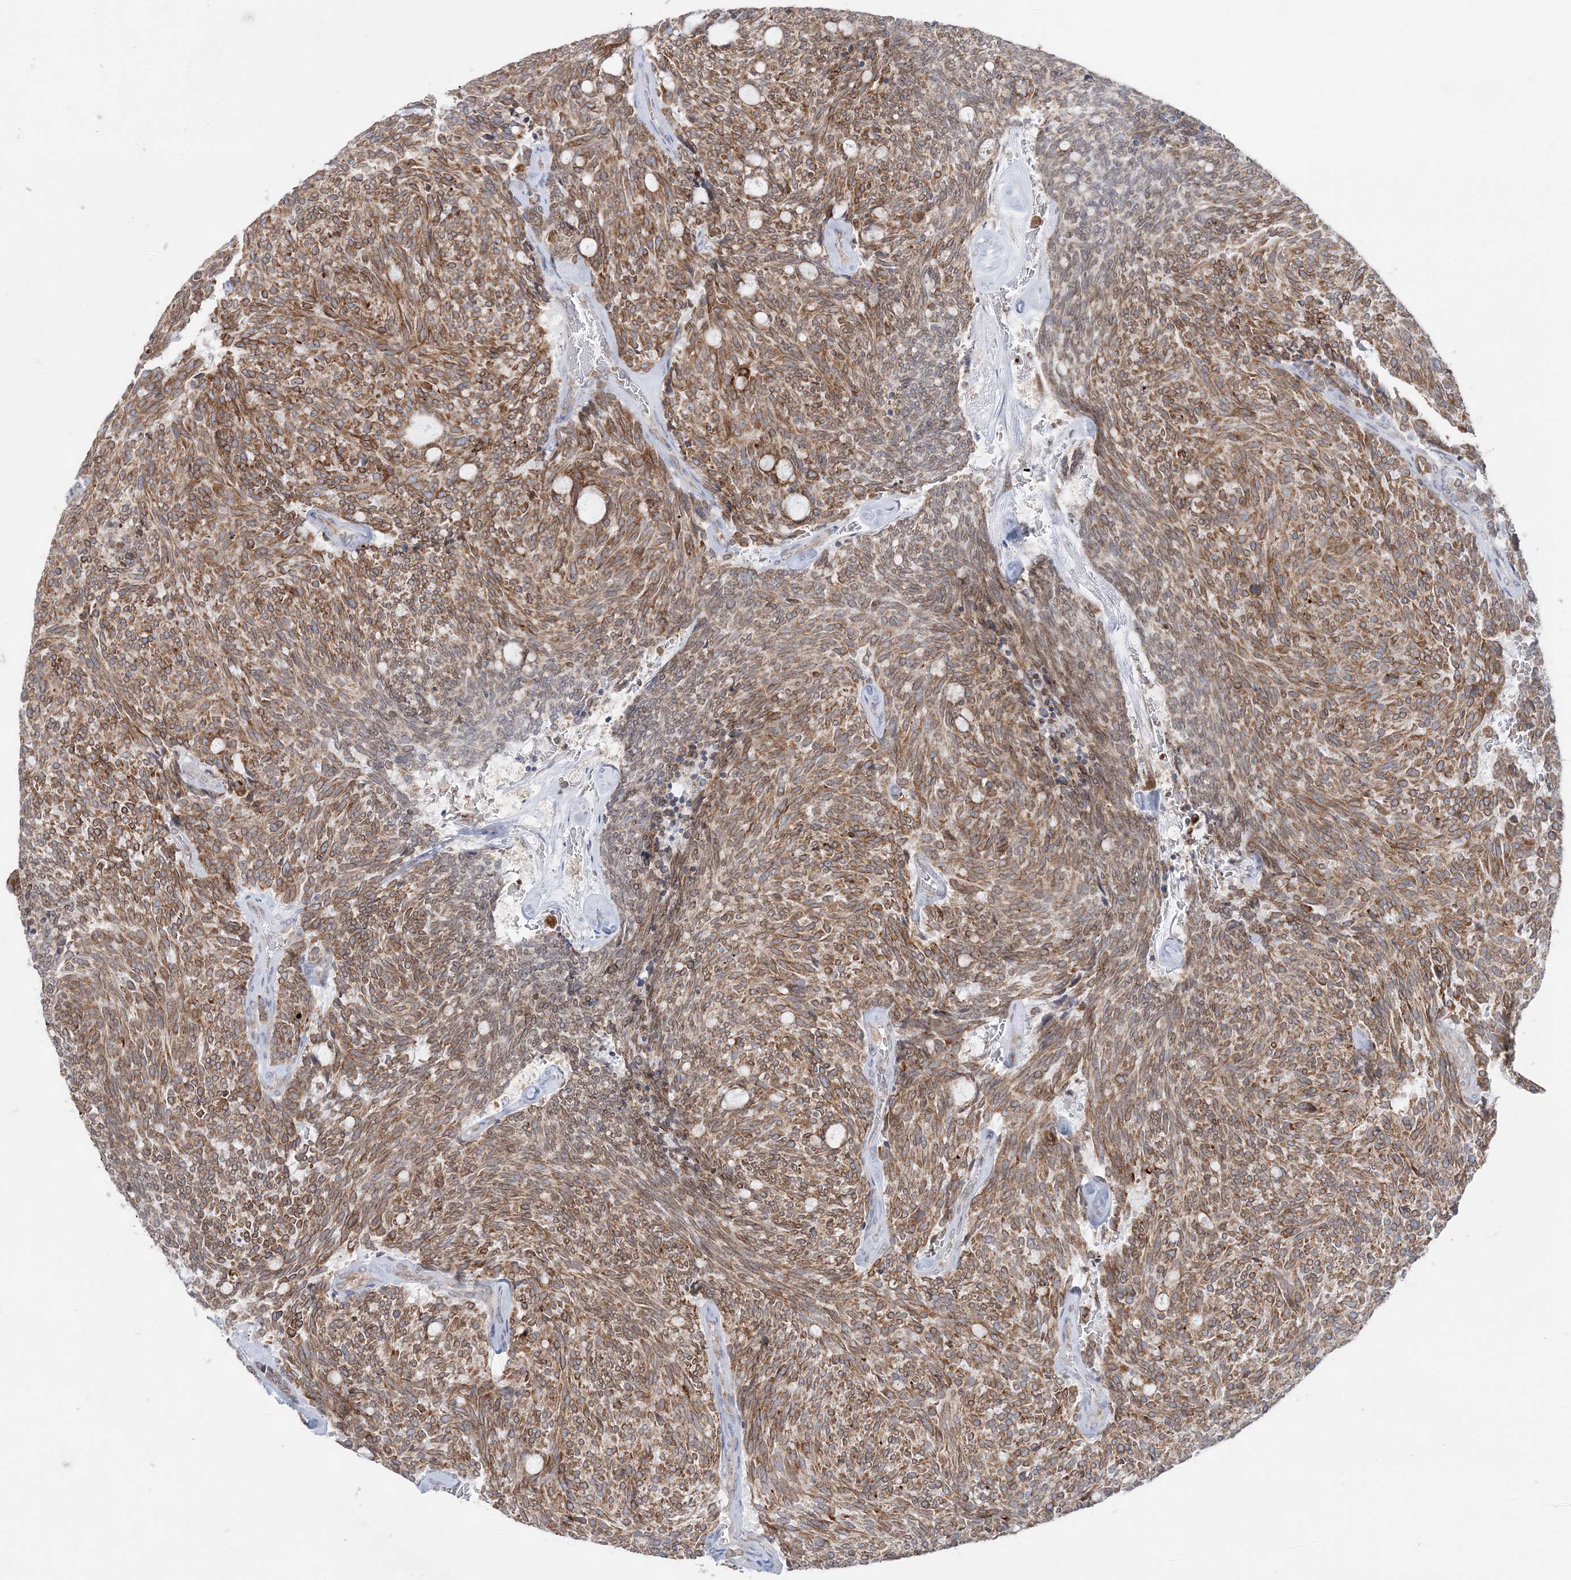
{"staining": {"intensity": "moderate", "quantity": ">75%", "location": "cytoplasmic/membranous"}, "tissue": "carcinoid", "cell_type": "Tumor cells", "image_type": "cancer", "snomed": [{"axis": "morphology", "description": "Carcinoid, malignant, NOS"}, {"axis": "topography", "description": "Pancreas"}], "caption": "A brown stain labels moderate cytoplasmic/membranous expression of a protein in human carcinoid tumor cells.", "gene": "TMED10", "patient": {"sex": "female", "age": 54}}